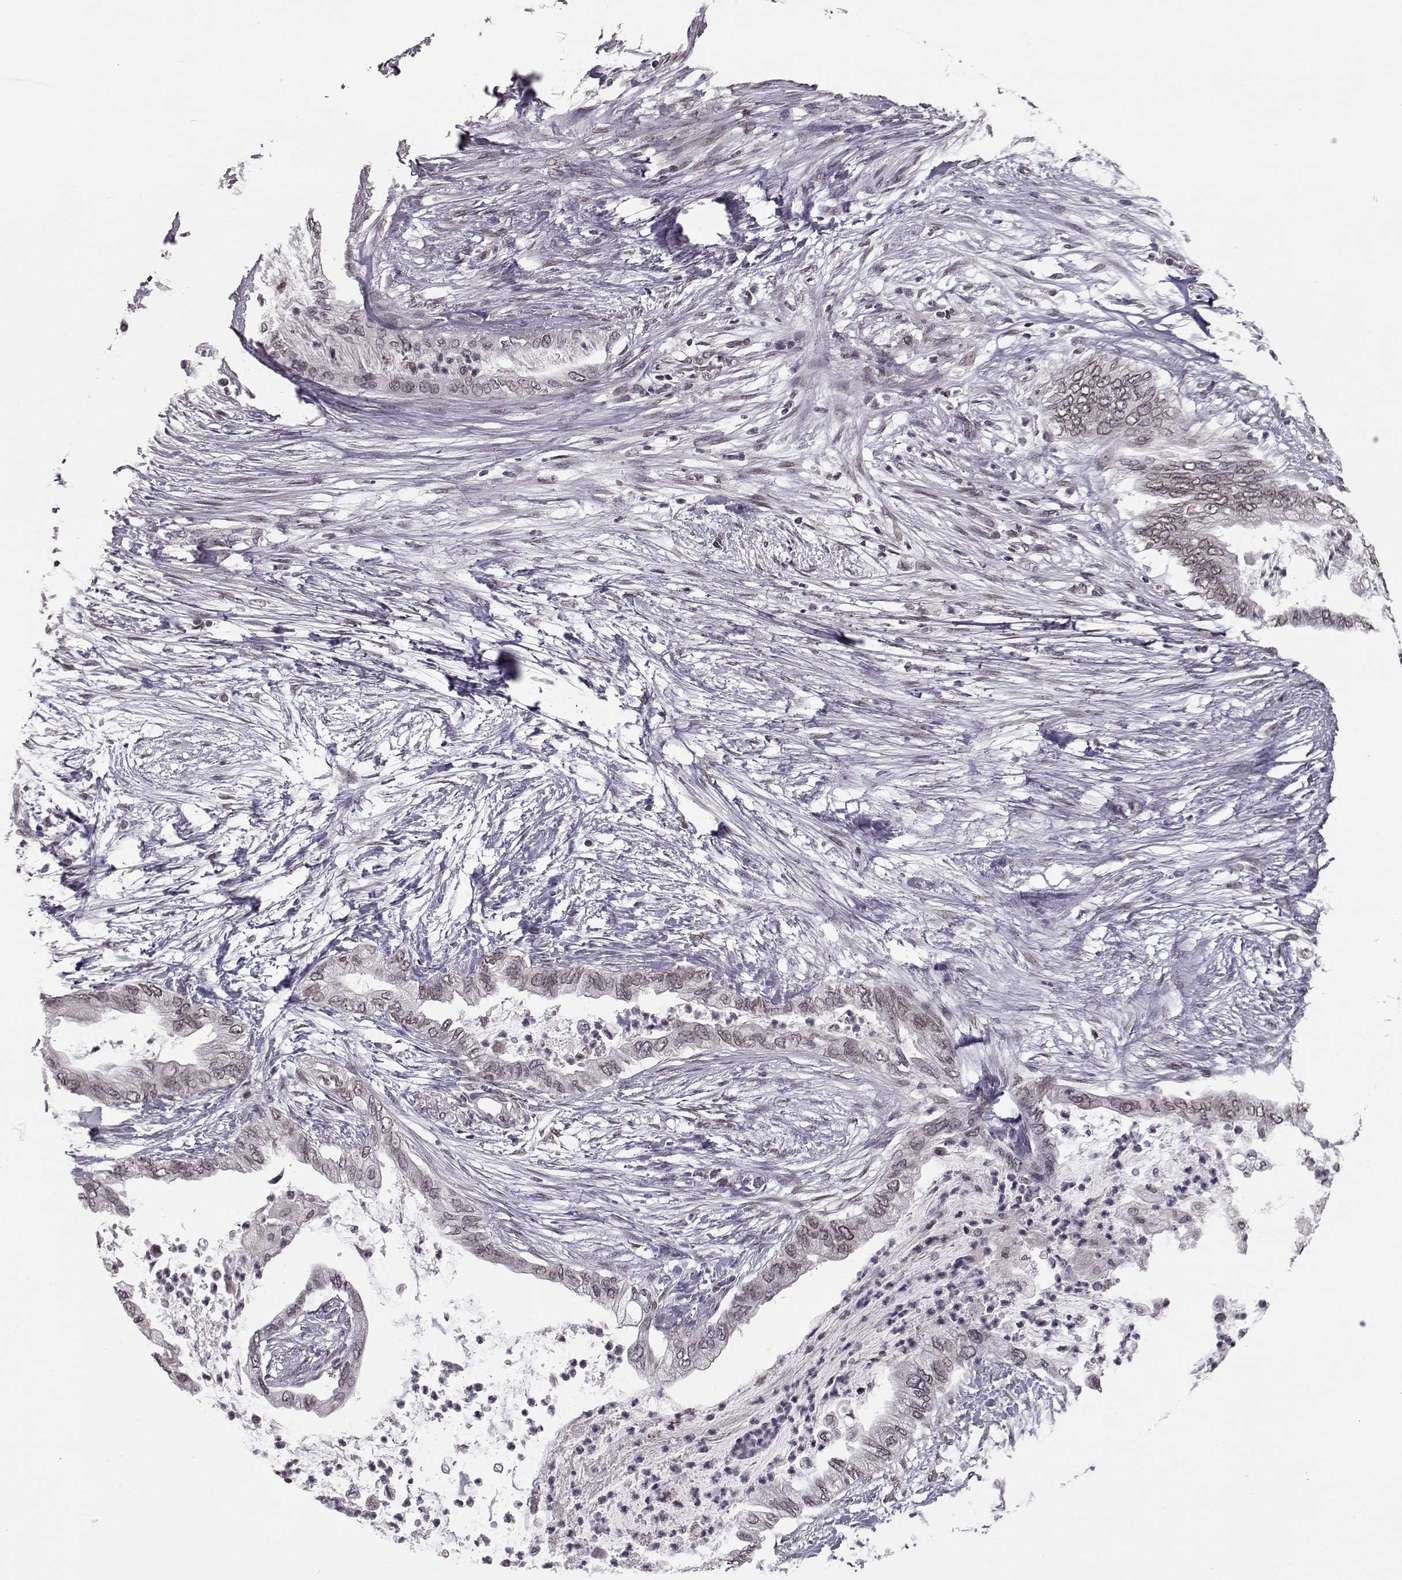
{"staining": {"intensity": "weak", "quantity": "<25%", "location": "cytoplasmic/membranous,nuclear"}, "tissue": "pancreatic cancer", "cell_type": "Tumor cells", "image_type": "cancer", "snomed": [{"axis": "morphology", "description": "Normal tissue, NOS"}, {"axis": "morphology", "description": "Adenocarcinoma, NOS"}, {"axis": "topography", "description": "Pancreas"}, {"axis": "topography", "description": "Duodenum"}], "caption": "Immunohistochemistry photomicrograph of neoplastic tissue: human adenocarcinoma (pancreatic) stained with DAB (3,3'-diaminobenzidine) demonstrates no significant protein positivity in tumor cells.", "gene": "NUP37", "patient": {"sex": "female", "age": 60}}